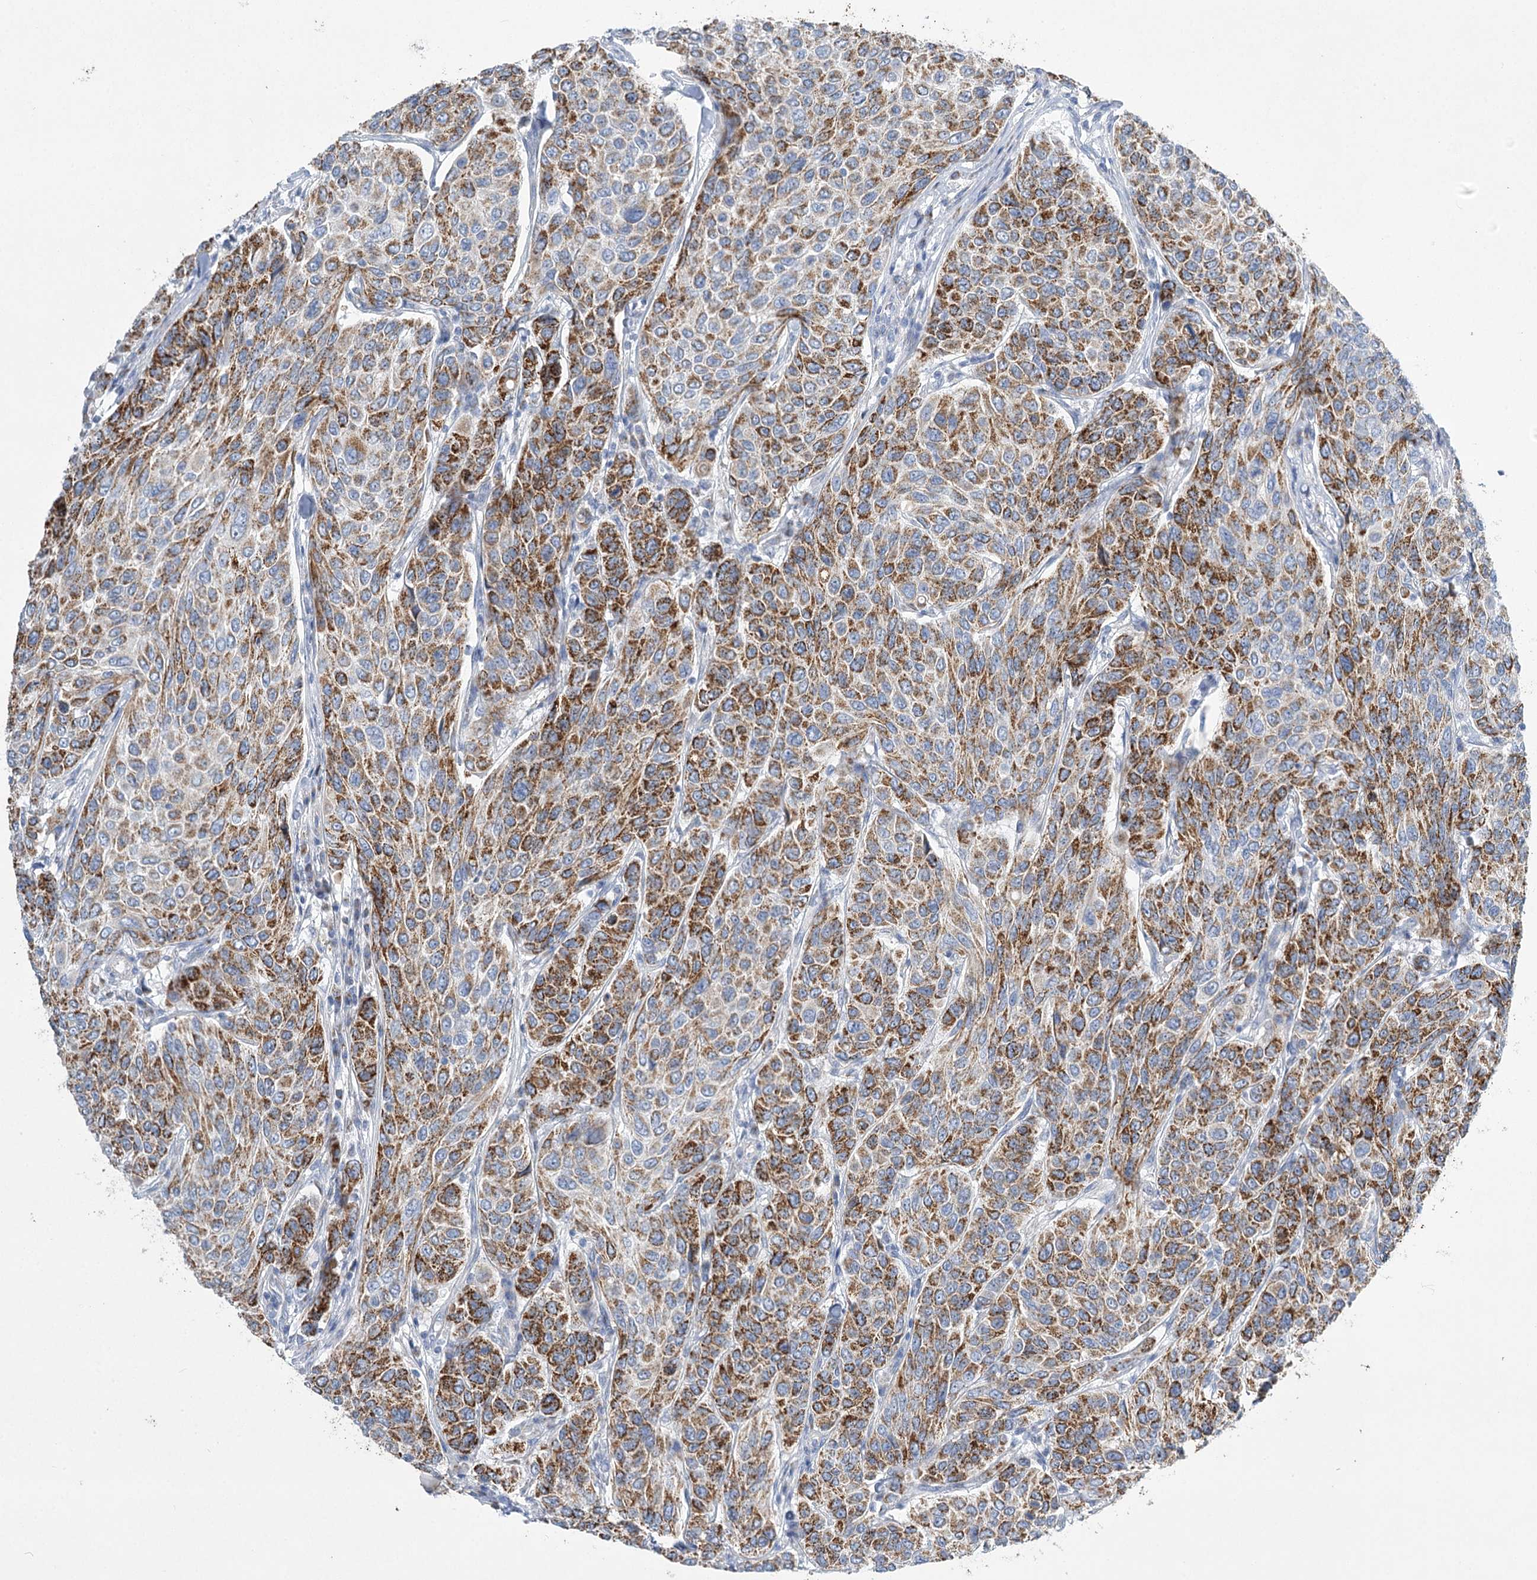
{"staining": {"intensity": "strong", "quantity": ">75%", "location": "cytoplasmic/membranous"}, "tissue": "breast cancer", "cell_type": "Tumor cells", "image_type": "cancer", "snomed": [{"axis": "morphology", "description": "Duct carcinoma"}, {"axis": "topography", "description": "Breast"}], "caption": "DAB (3,3'-diaminobenzidine) immunohistochemical staining of human breast cancer (infiltrating ductal carcinoma) exhibits strong cytoplasmic/membranous protein staining in about >75% of tumor cells.", "gene": "DHTKD1", "patient": {"sex": "female", "age": 55}}